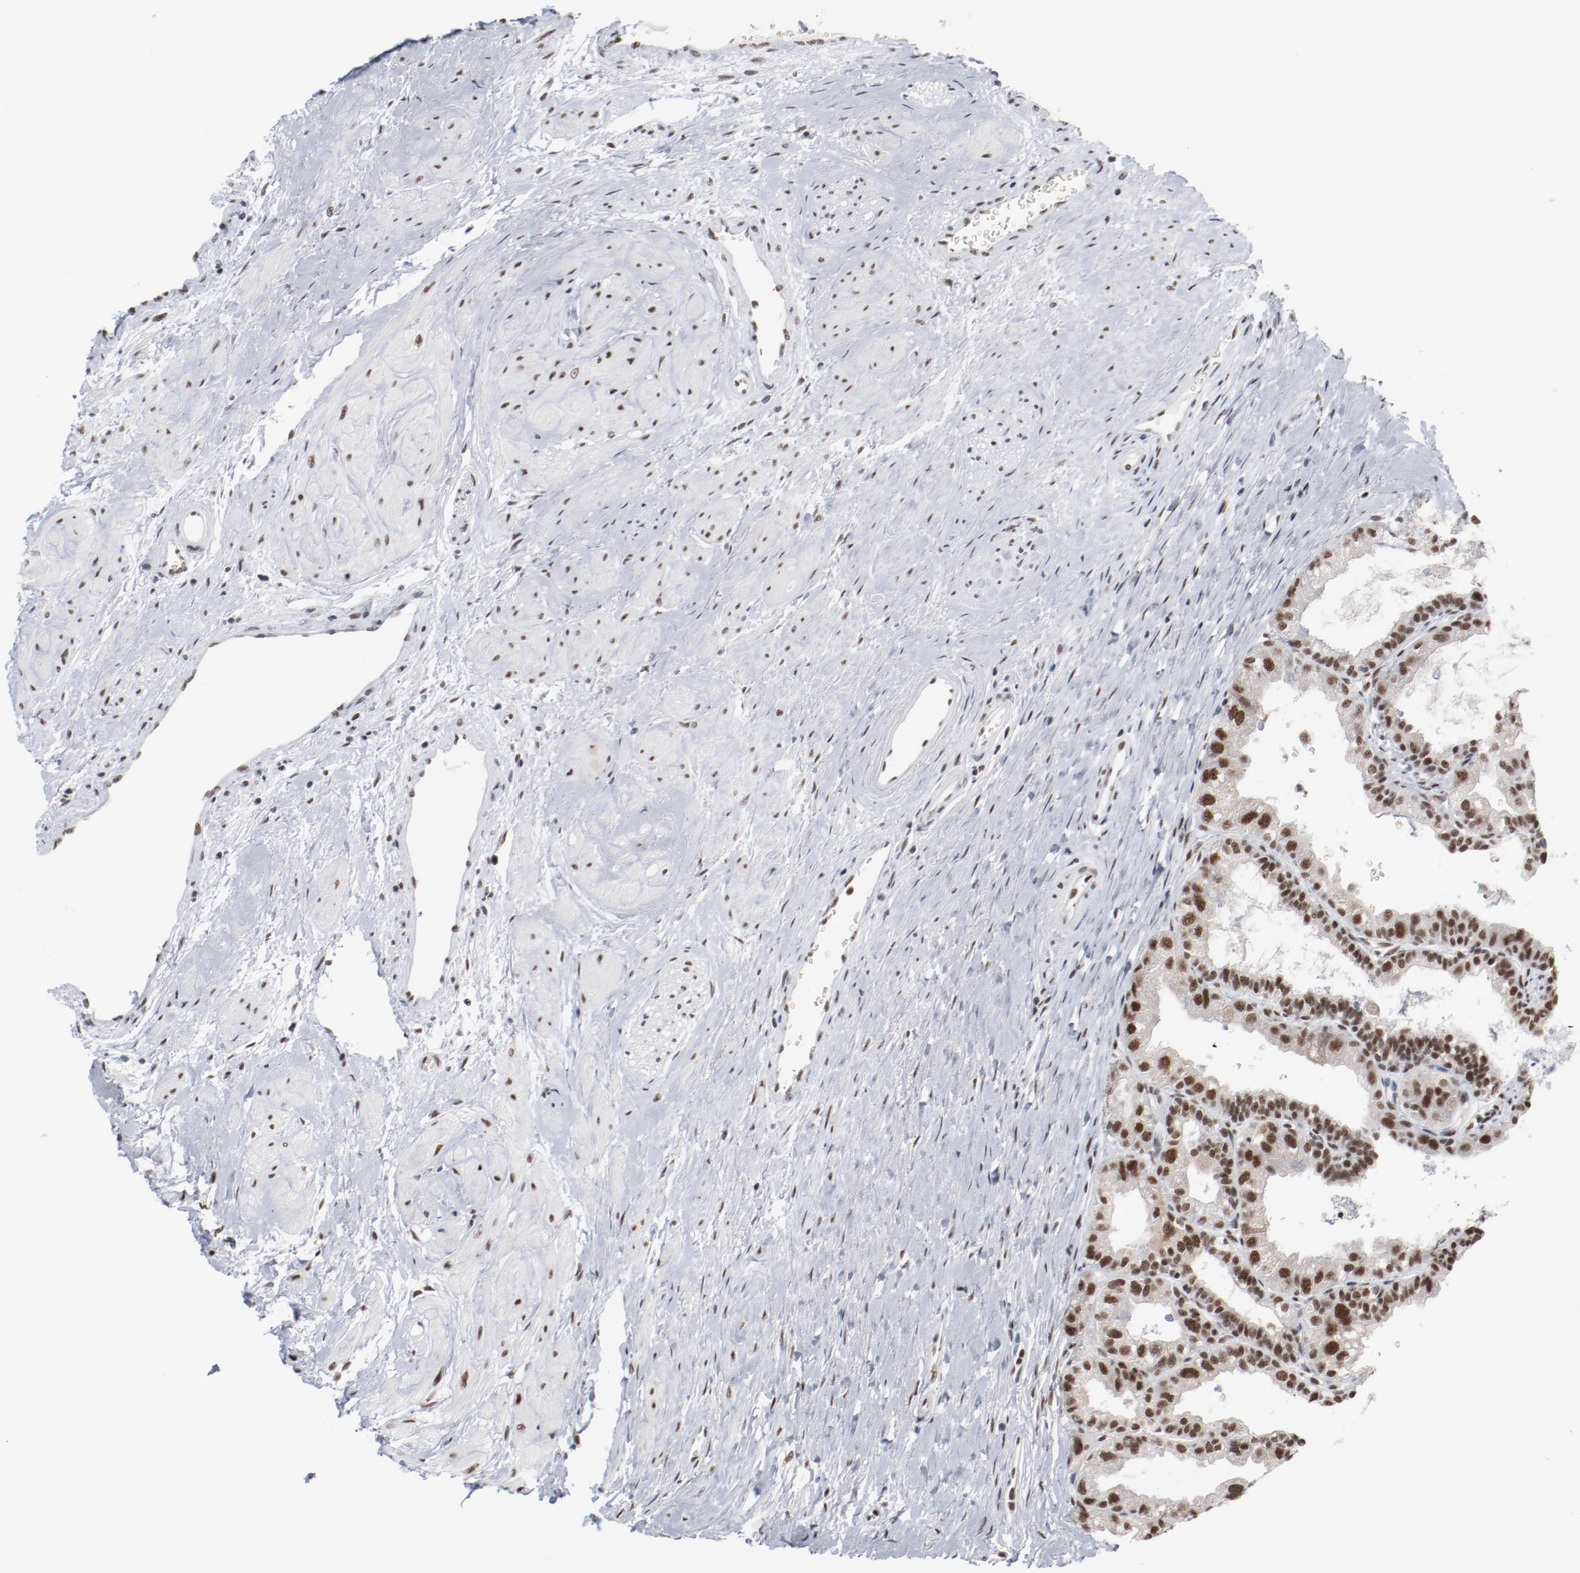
{"staining": {"intensity": "moderate", "quantity": ">75%", "location": "cytoplasmic/membranous,nuclear"}, "tissue": "prostate", "cell_type": "Glandular cells", "image_type": "normal", "snomed": [{"axis": "morphology", "description": "Normal tissue, NOS"}, {"axis": "topography", "description": "Prostate"}], "caption": "This micrograph demonstrates unremarkable prostate stained with immunohistochemistry (IHC) to label a protein in brown. The cytoplasmic/membranous,nuclear of glandular cells show moderate positivity for the protein. Nuclei are counter-stained blue.", "gene": "BUB3", "patient": {"sex": "male", "age": 60}}